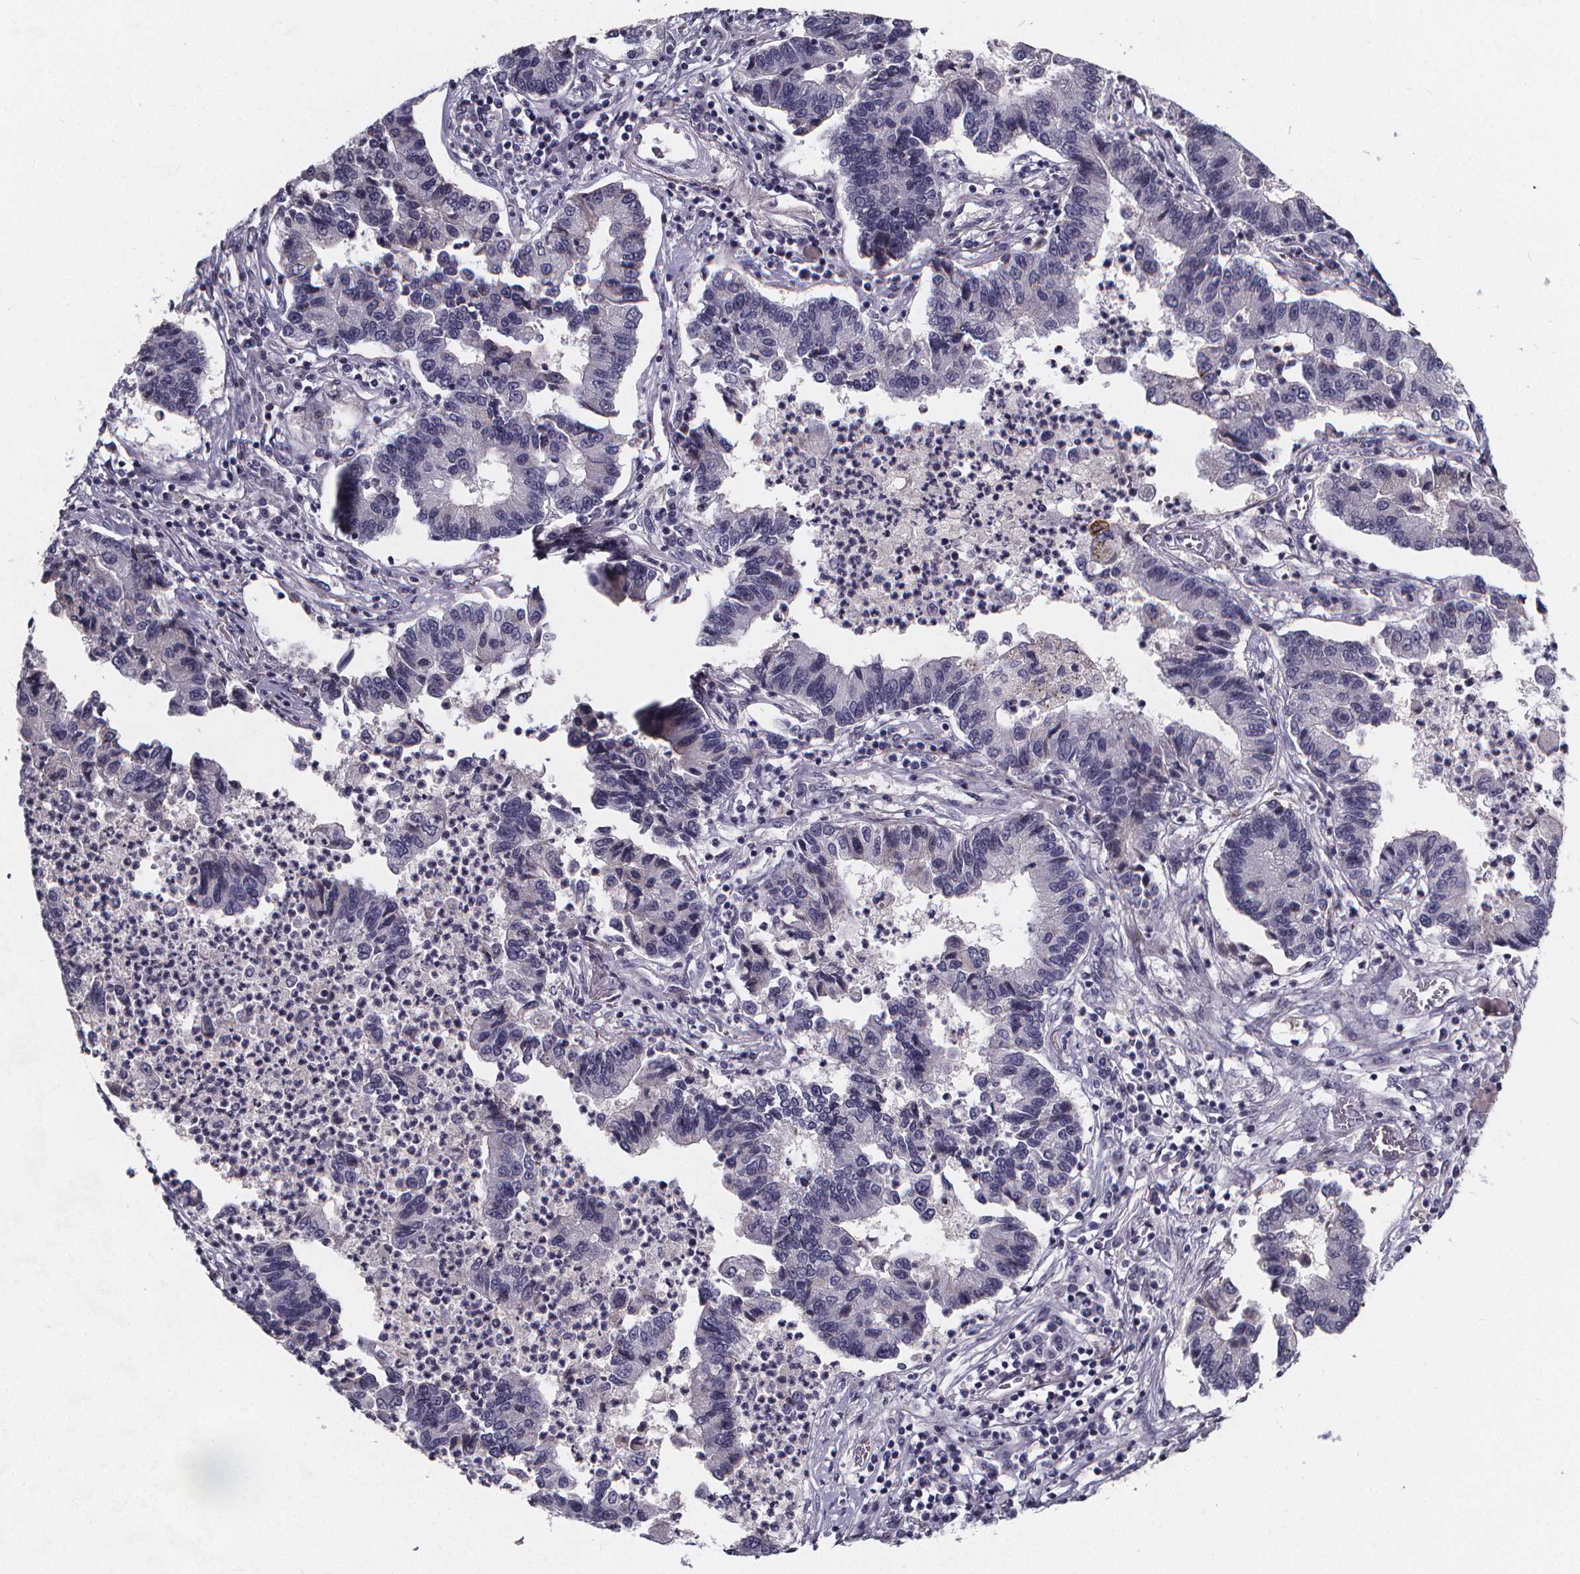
{"staining": {"intensity": "negative", "quantity": "none", "location": "none"}, "tissue": "lung cancer", "cell_type": "Tumor cells", "image_type": "cancer", "snomed": [{"axis": "morphology", "description": "Adenocarcinoma, NOS"}, {"axis": "topography", "description": "Lung"}], "caption": "Photomicrograph shows no protein positivity in tumor cells of adenocarcinoma (lung) tissue.", "gene": "AGT", "patient": {"sex": "female", "age": 57}}